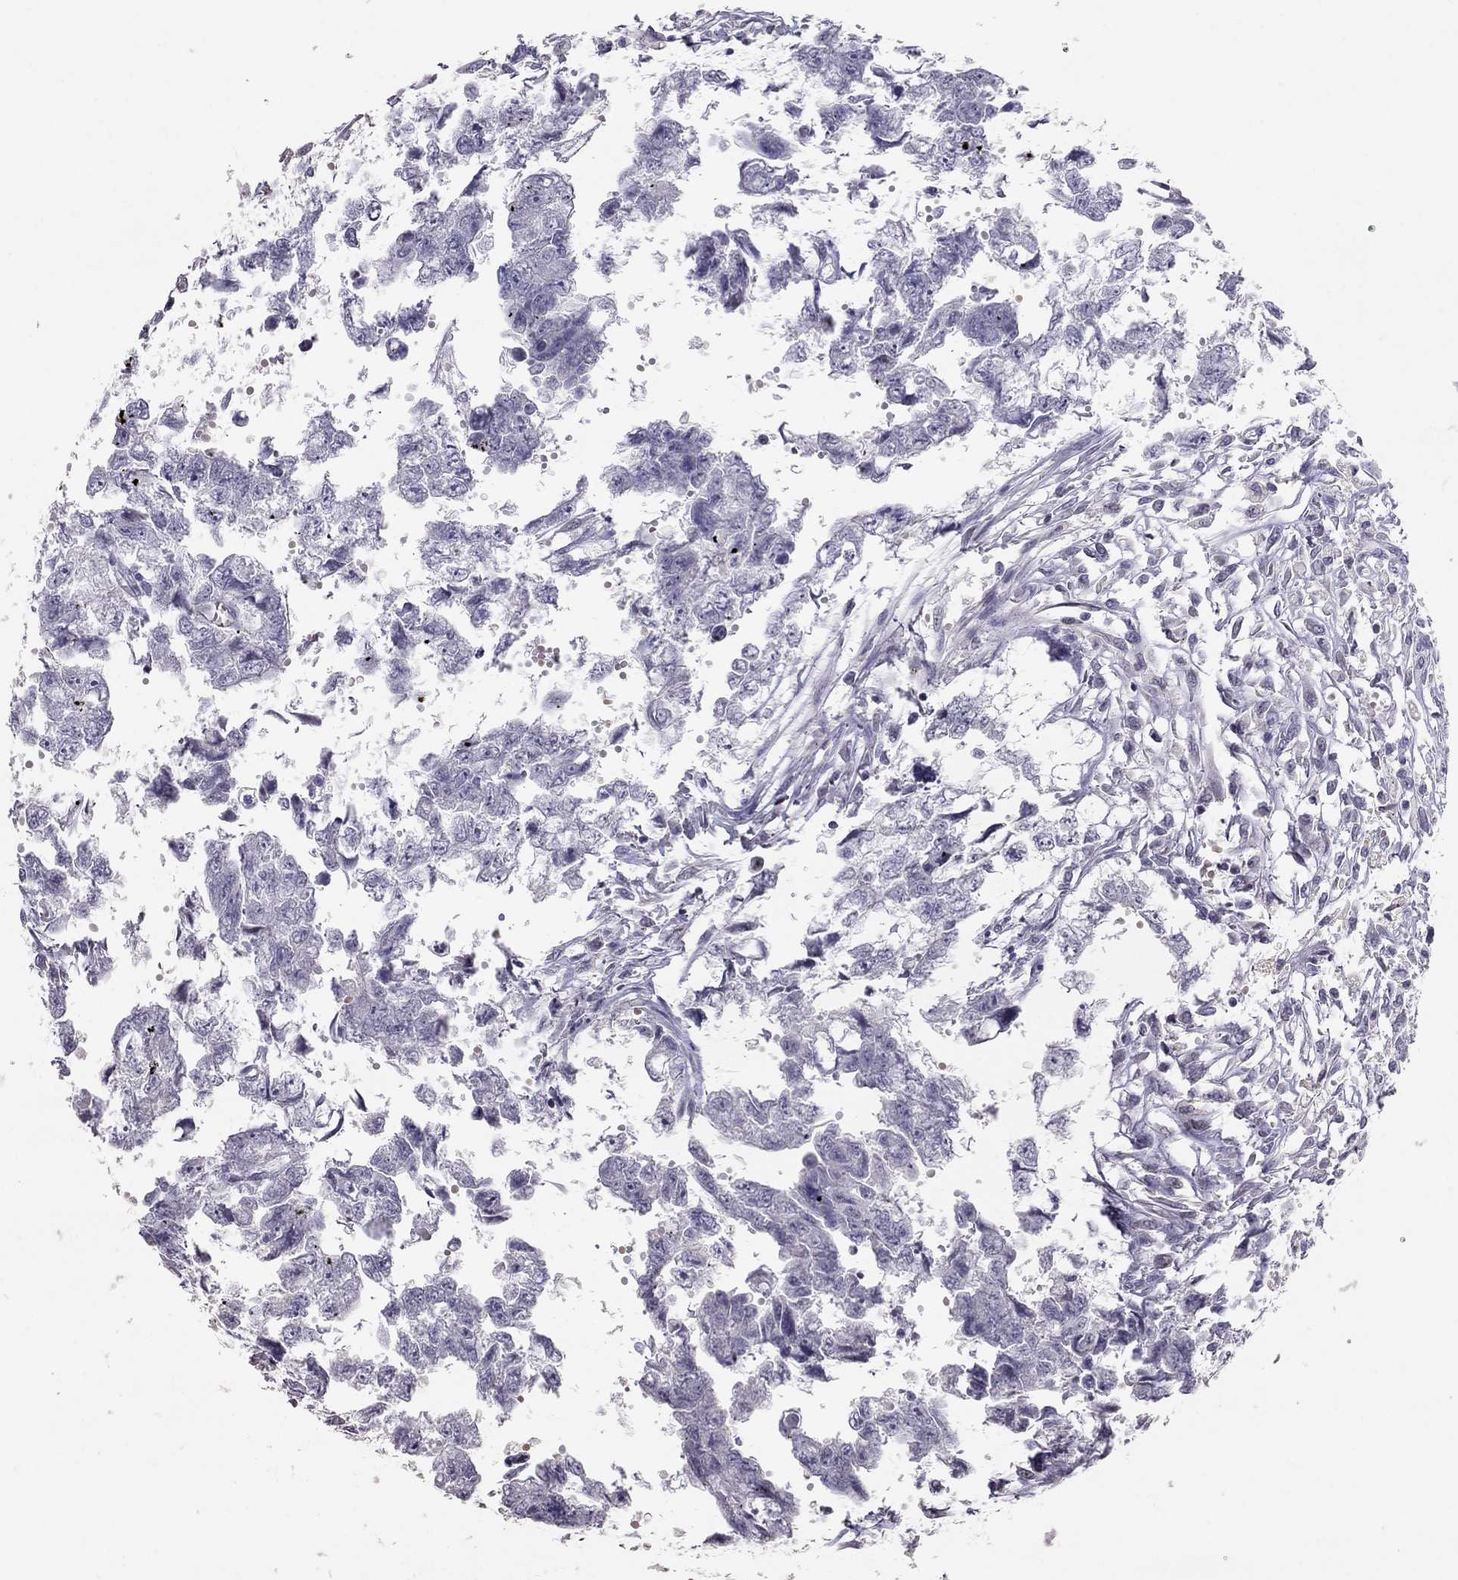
{"staining": {"intensity": "negative", "quantity": "none", "location": "none"}, "tissue": "testis cancer", "cell_type": "Tumor cells", "image_type": "cancer", "snomed": [{"axis": "morphology", "description": "Carcinoma, Embryonal, NOS"}, {"axis": "morphology", "description": "Teratoma, malignant, NOS"}, {"axis": "topography", "description": "Testis"}], "caption": "Tumor cells are negative for protein expression in human malignant teratoma (testis).", "gene": "TSHB", "patient": {"sex": "male", "age": 44}}